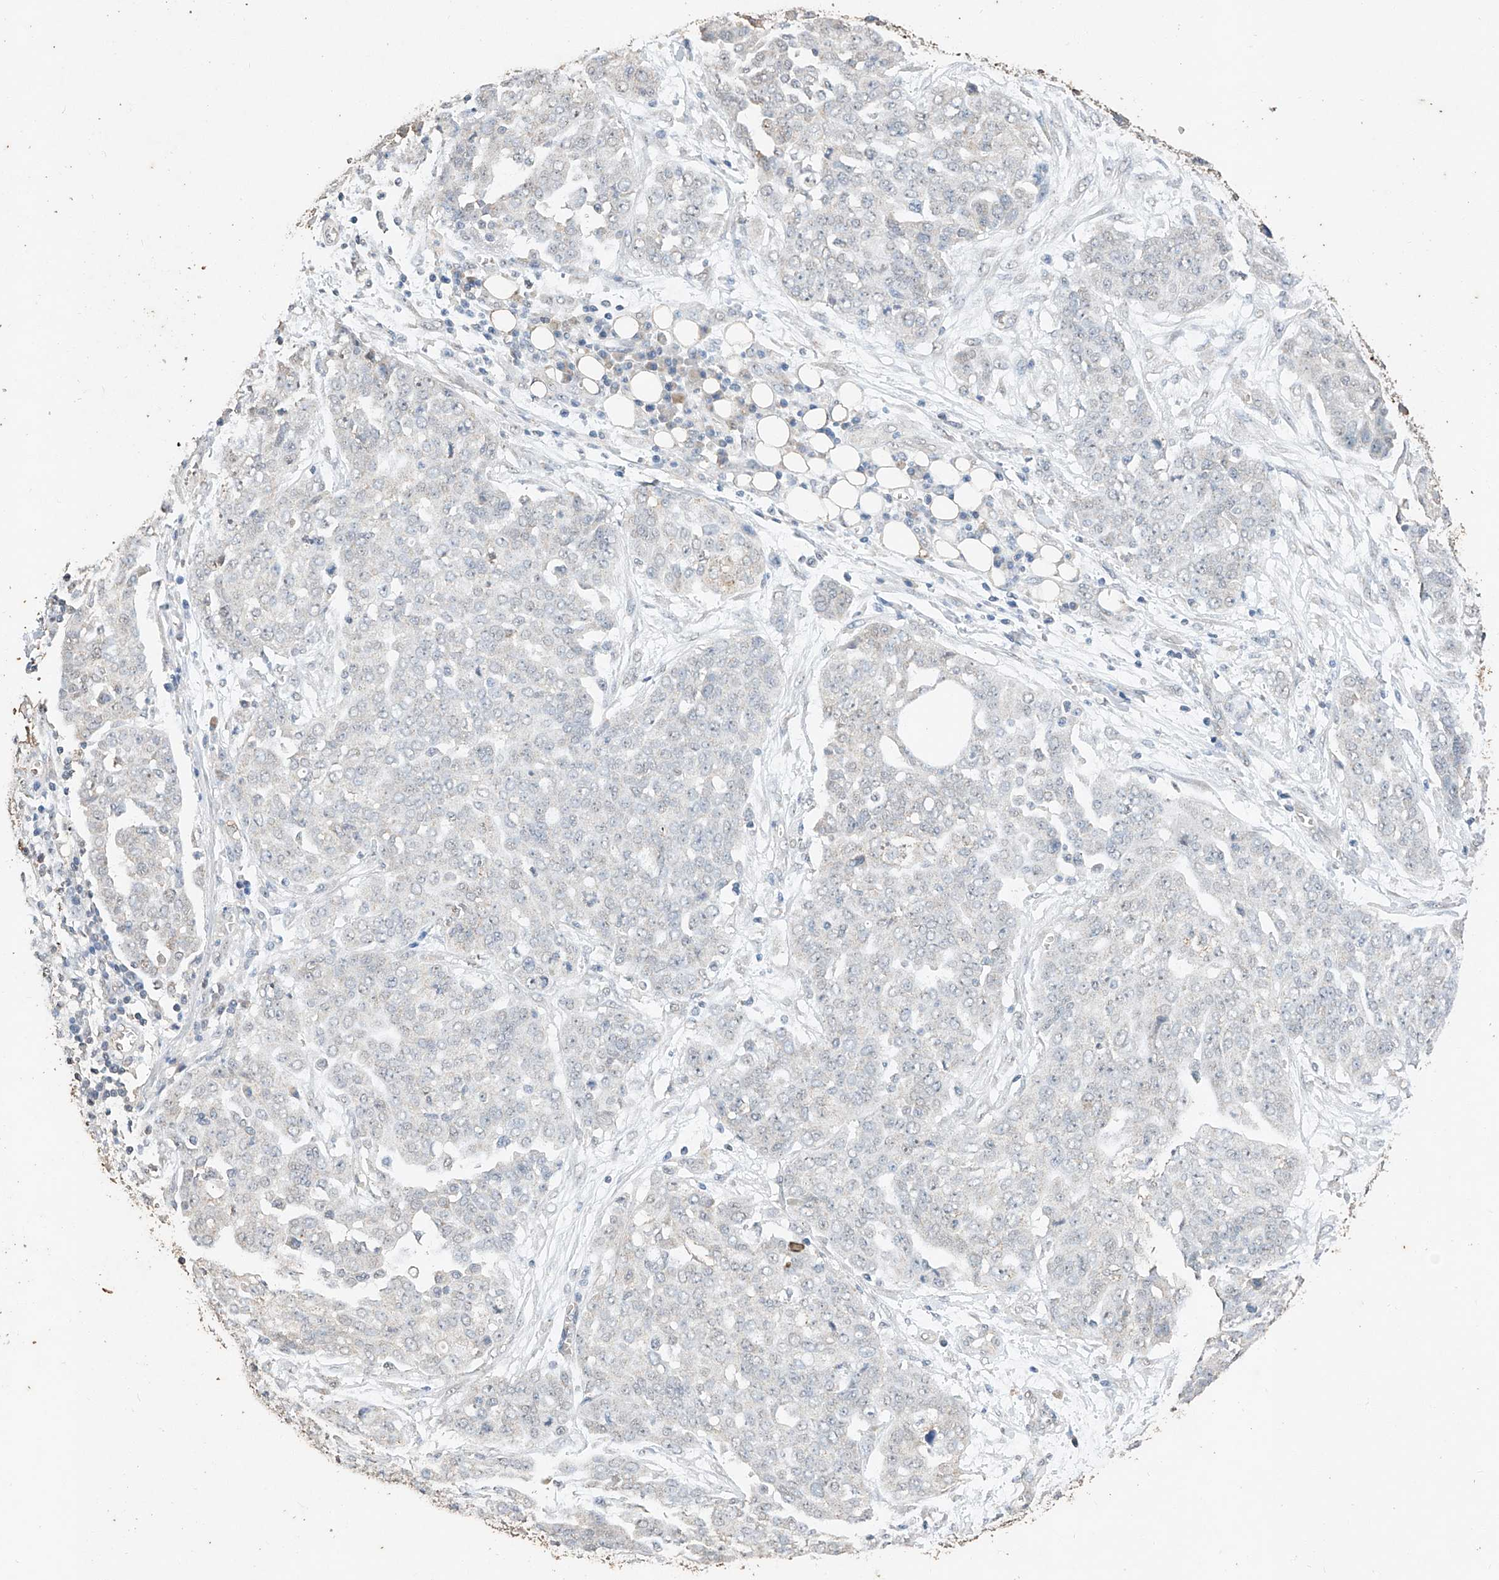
{"staining": {"intensity": "negative", "quantity": "none", "location": "none"}, "tissue": "ovarian cancer", "cell_type": "Tumor cells", "image_type": "cancer", "snomed": [{"axis": "morphology", "description": "Cystadenocarcinoma, serous, NOS"}, {"axis": "topography", "description": "Soft tissue"}, {"axis": "topography", "description": "Ovary"}], "caption": "The image demonstrates no staining of tumor cells in serous cystadenocarcinoma (ovarian).", "gene": "CERS4", "patient": {"sex": "female", "age": 57}}